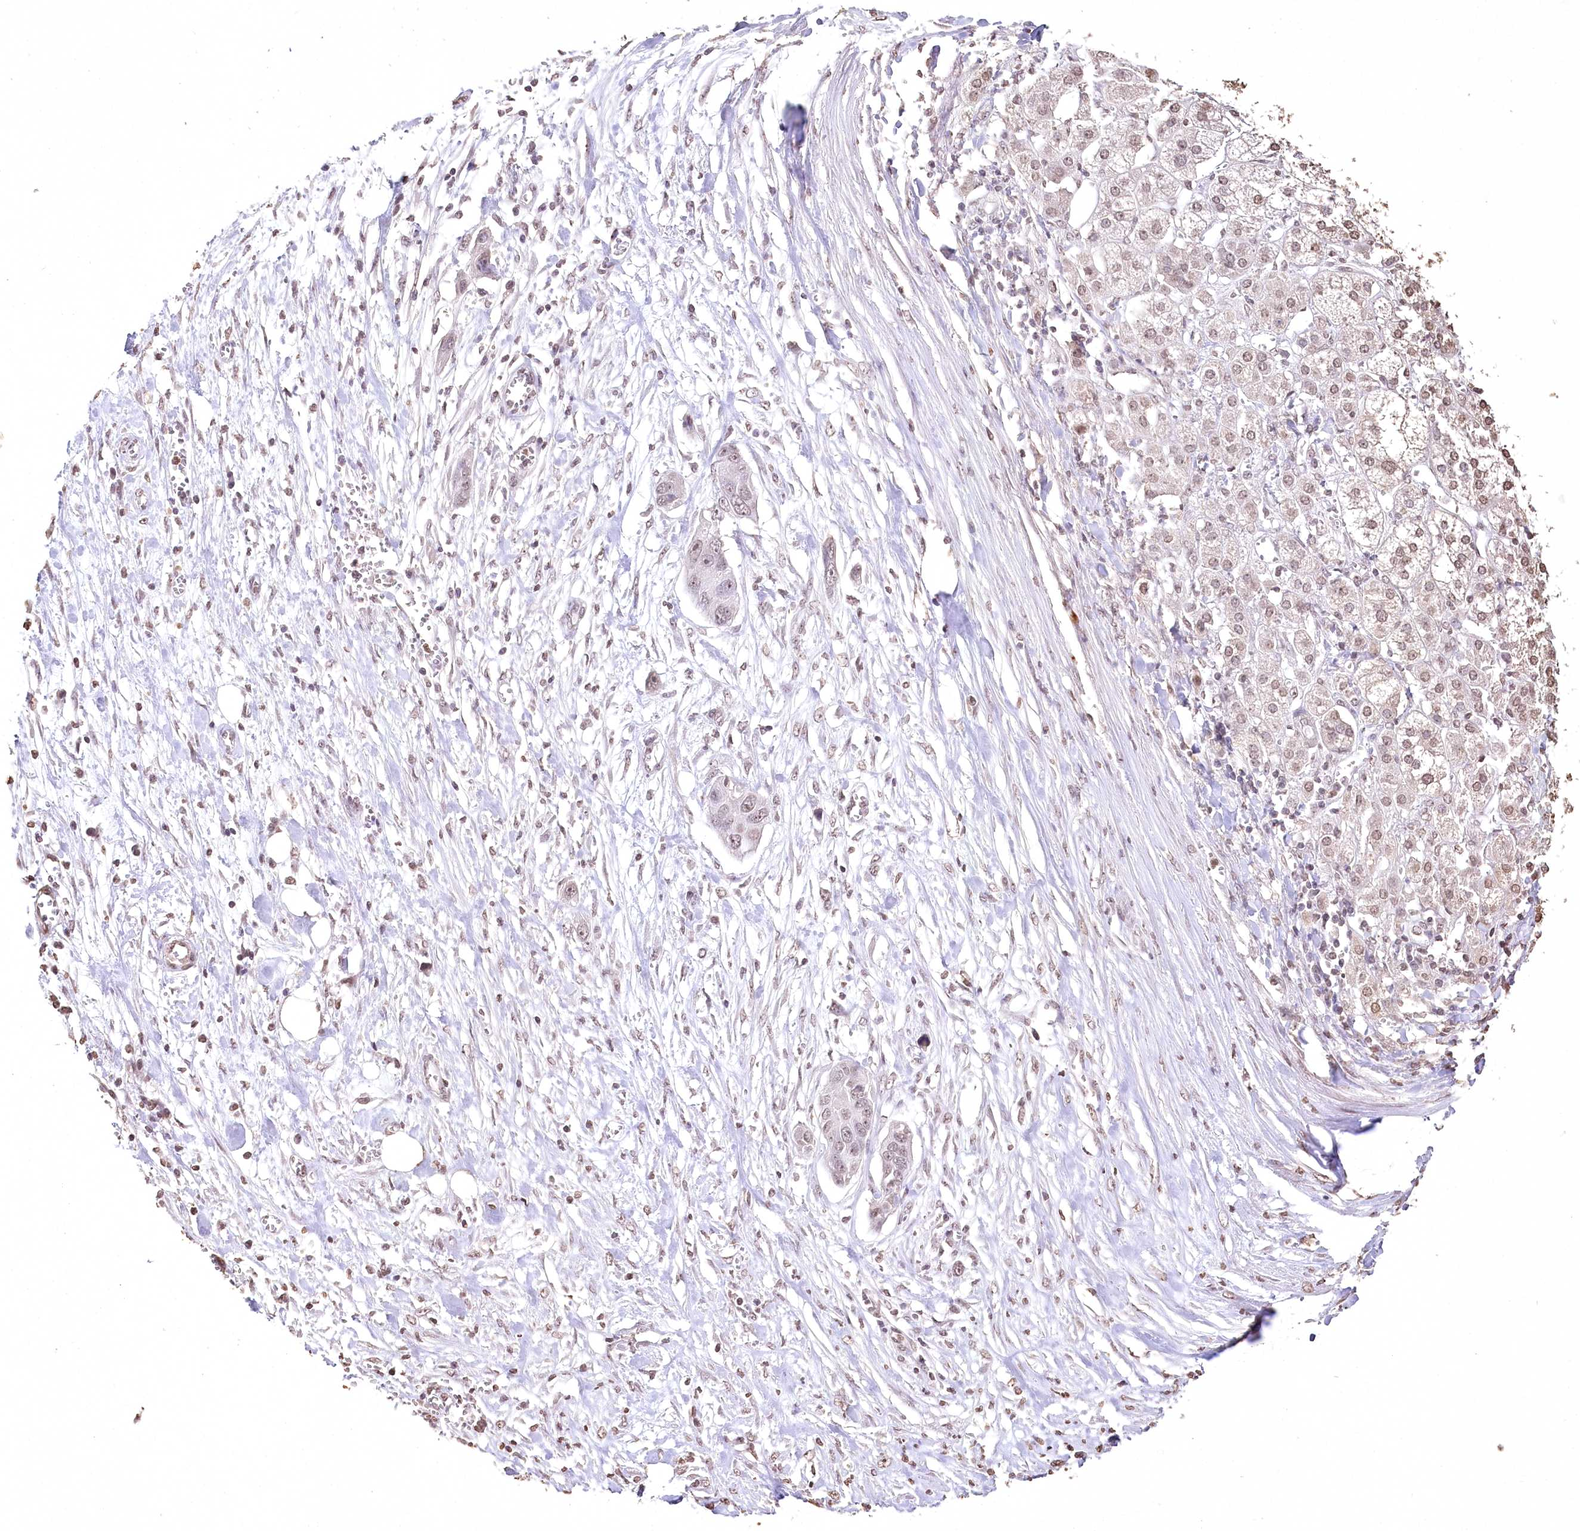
{"staining": {"intensity": "weak", "quantity": "<25%", "location": "nuclear"}, "tissue": "pancreatic cancer", "cell_type": "Tumor cells", "image_type": "cancer", "snomed": [{"axis": "morphology", "description": "Adenocarcinoma, NOS"}, {"axis": "topography", "description": "Pancreas"}], "caption": "Immunohistochemistry photomicrograph of neoplastic tissue: human pancreatic cancer stained with DAB (3,3'-diaminobenzidine) demonstrates no significant protein expression in tumor cells.", "gene": "DMXL1", "patient": {"sex": "female", "age": 60}}